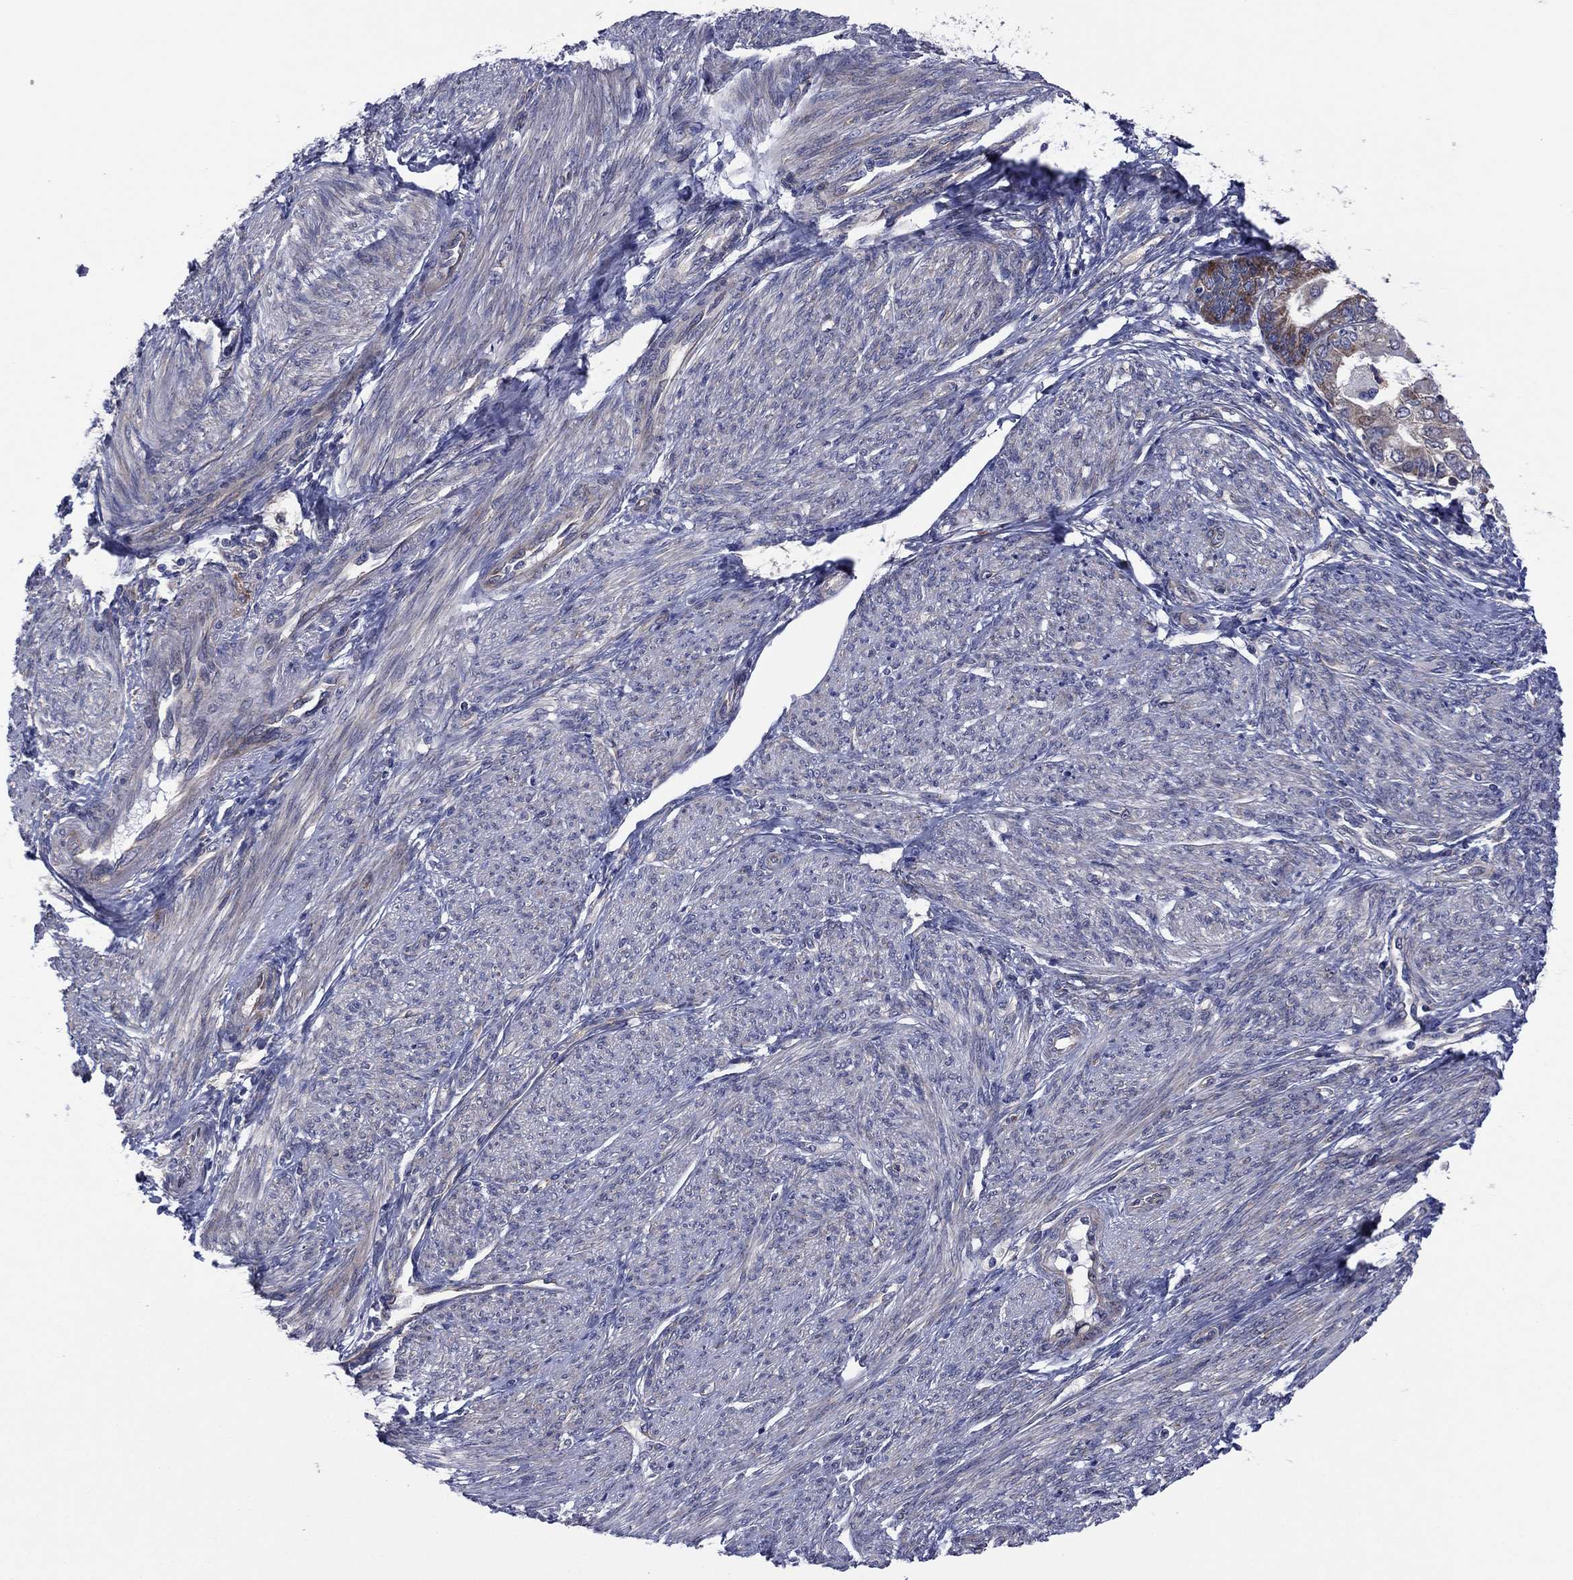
{"staining": {"intensity": "strong", "quantity": "<25%", "location": "cytoplasmic/membranous"}, "tissue": "endometrial cancer", "cell_type": "Tumor cells", "image_type": "cancer", "snomed": [{"axis": "morphology", "description": "Adenocarcinoma, NOS"}, {"axis": "topography", "description": "Endometrium"}], "caption": "The immunohistochemical stain labels strong cytoplasmic/membranous staining in tumor cells of endometrial cancer tissue.", "gene": "GPR155", "patient": {"sex": "female", "age": 68}}